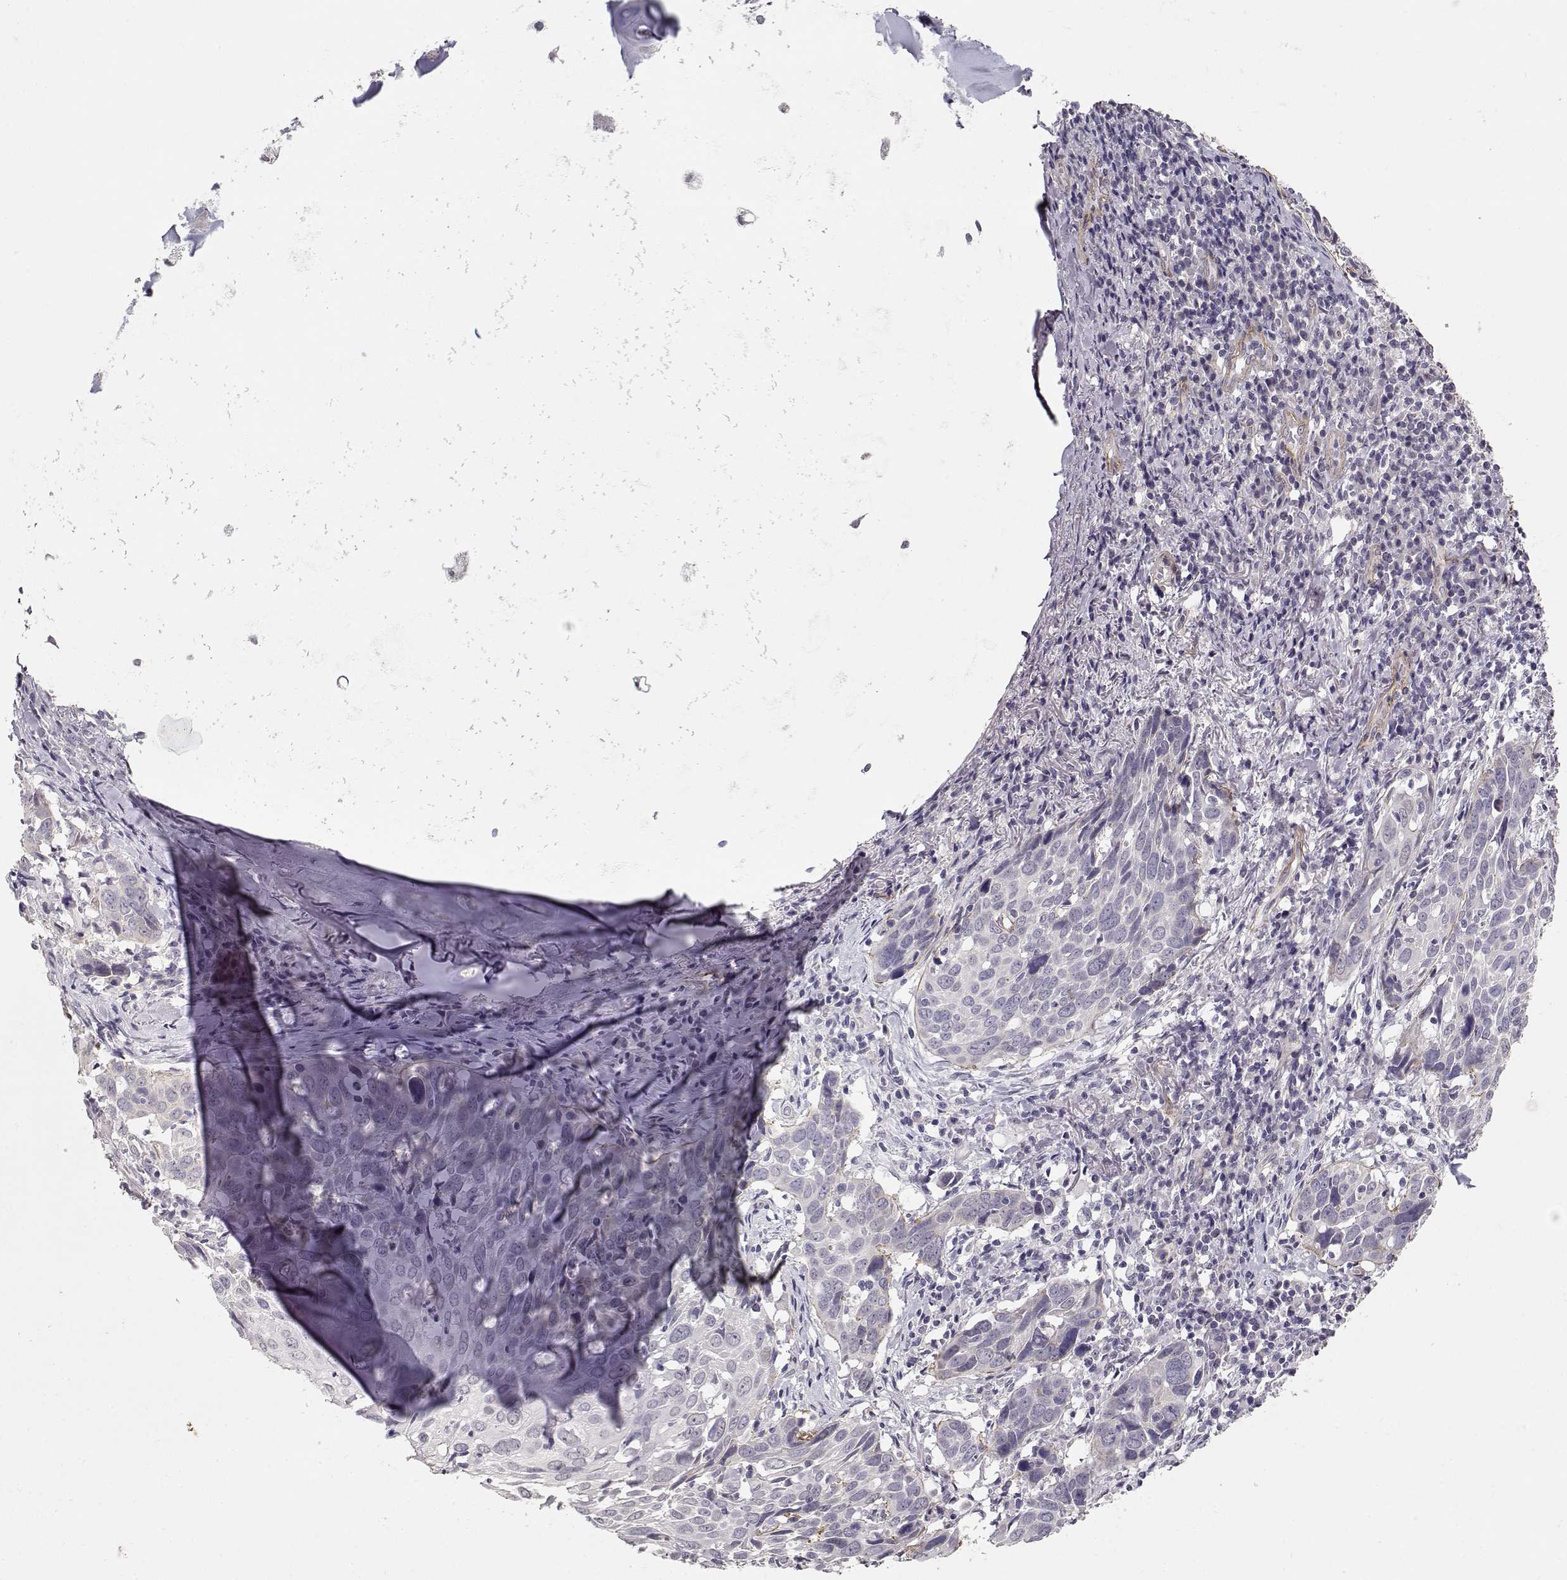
{"staining": {"intensity": "negative", "quantity": "none", "location": "none"}, "tissue": "lung cancer", "cell_type": "Tumor cells", "image_type": "cancer", "snomed": [{"axis": "morphology", "description": "Squamous cell carcinoma, NOS"}, {"axis": "topography", "description": "Lung"}], "caption": "Lung cancer (squamous cell carcinoma) was stained to show a protein in brown. There is no significant positivity in tumor cells. Brightfield microscopy of immunohistochemistry stained with DAB (3,3'-diaminobenzidine) (brown) and hematoxylin (blue), captured at high magnification.", "gene": "LAMA5", "patient": {"sex": "male", "age": 57}}